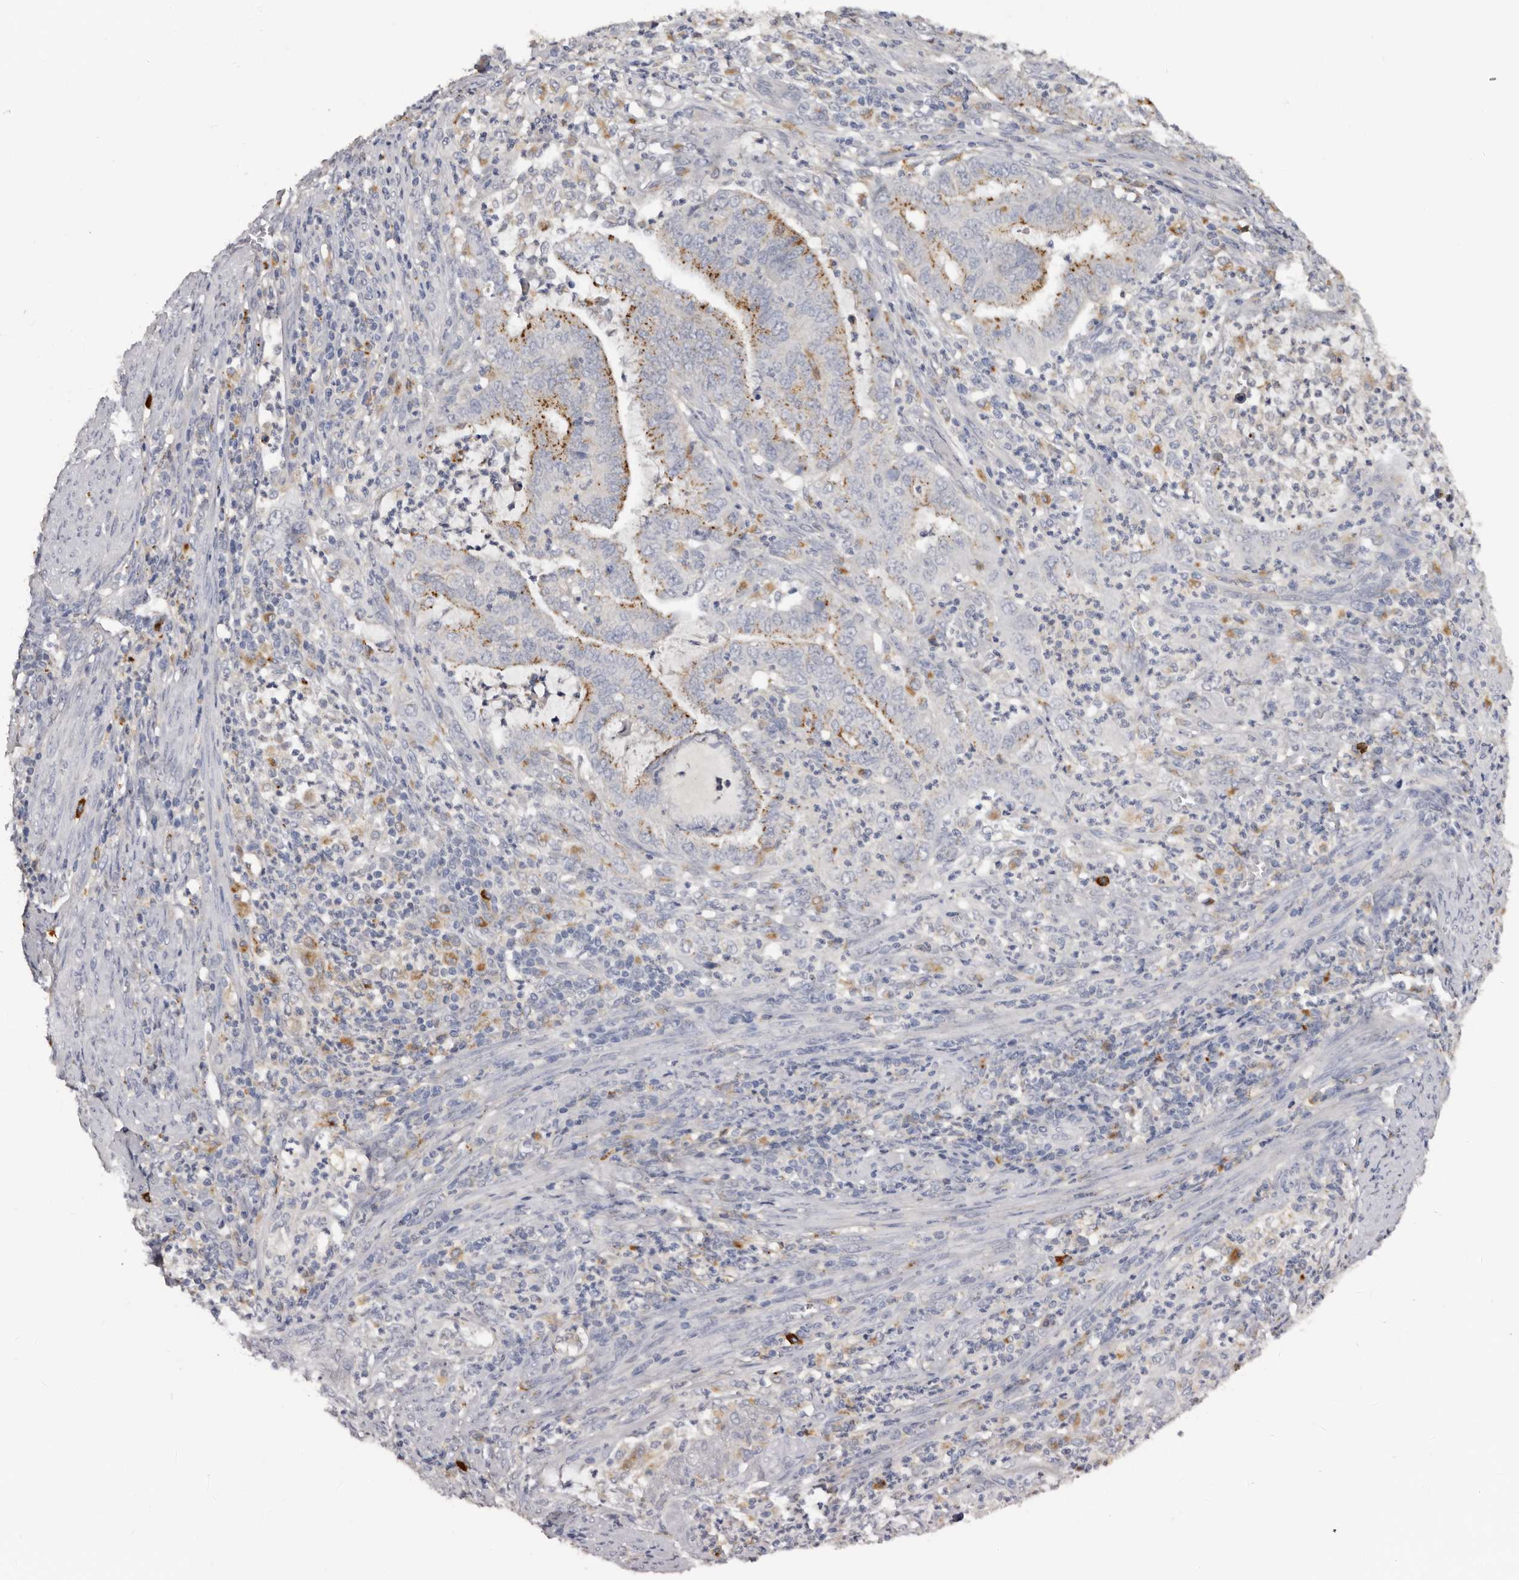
{"staining": {"intensity": "moderate", "quantity": "25%-75%", "location": "cytoplasmic/membranous"}, "tissue": "endometrial cancer", "cell_type": "Tumor cells", "image_type": "cancer", "snomed": [{"axis": "morphology", "description": "Adenocarcinoma, NOS"}, {"axis": "topography", "description": "Endometrium"}], "caption": "This histopathology image shows endometrial adenocarcinoma stained with immunohistochemistry to label a protein in brown. The cytoplasmic/membranous of tumor cells show moderate positivity for the protein. Nuclei are counter-stained blue.", "gene": "DAP", "patient": {"sex": "female", "age": 51}}